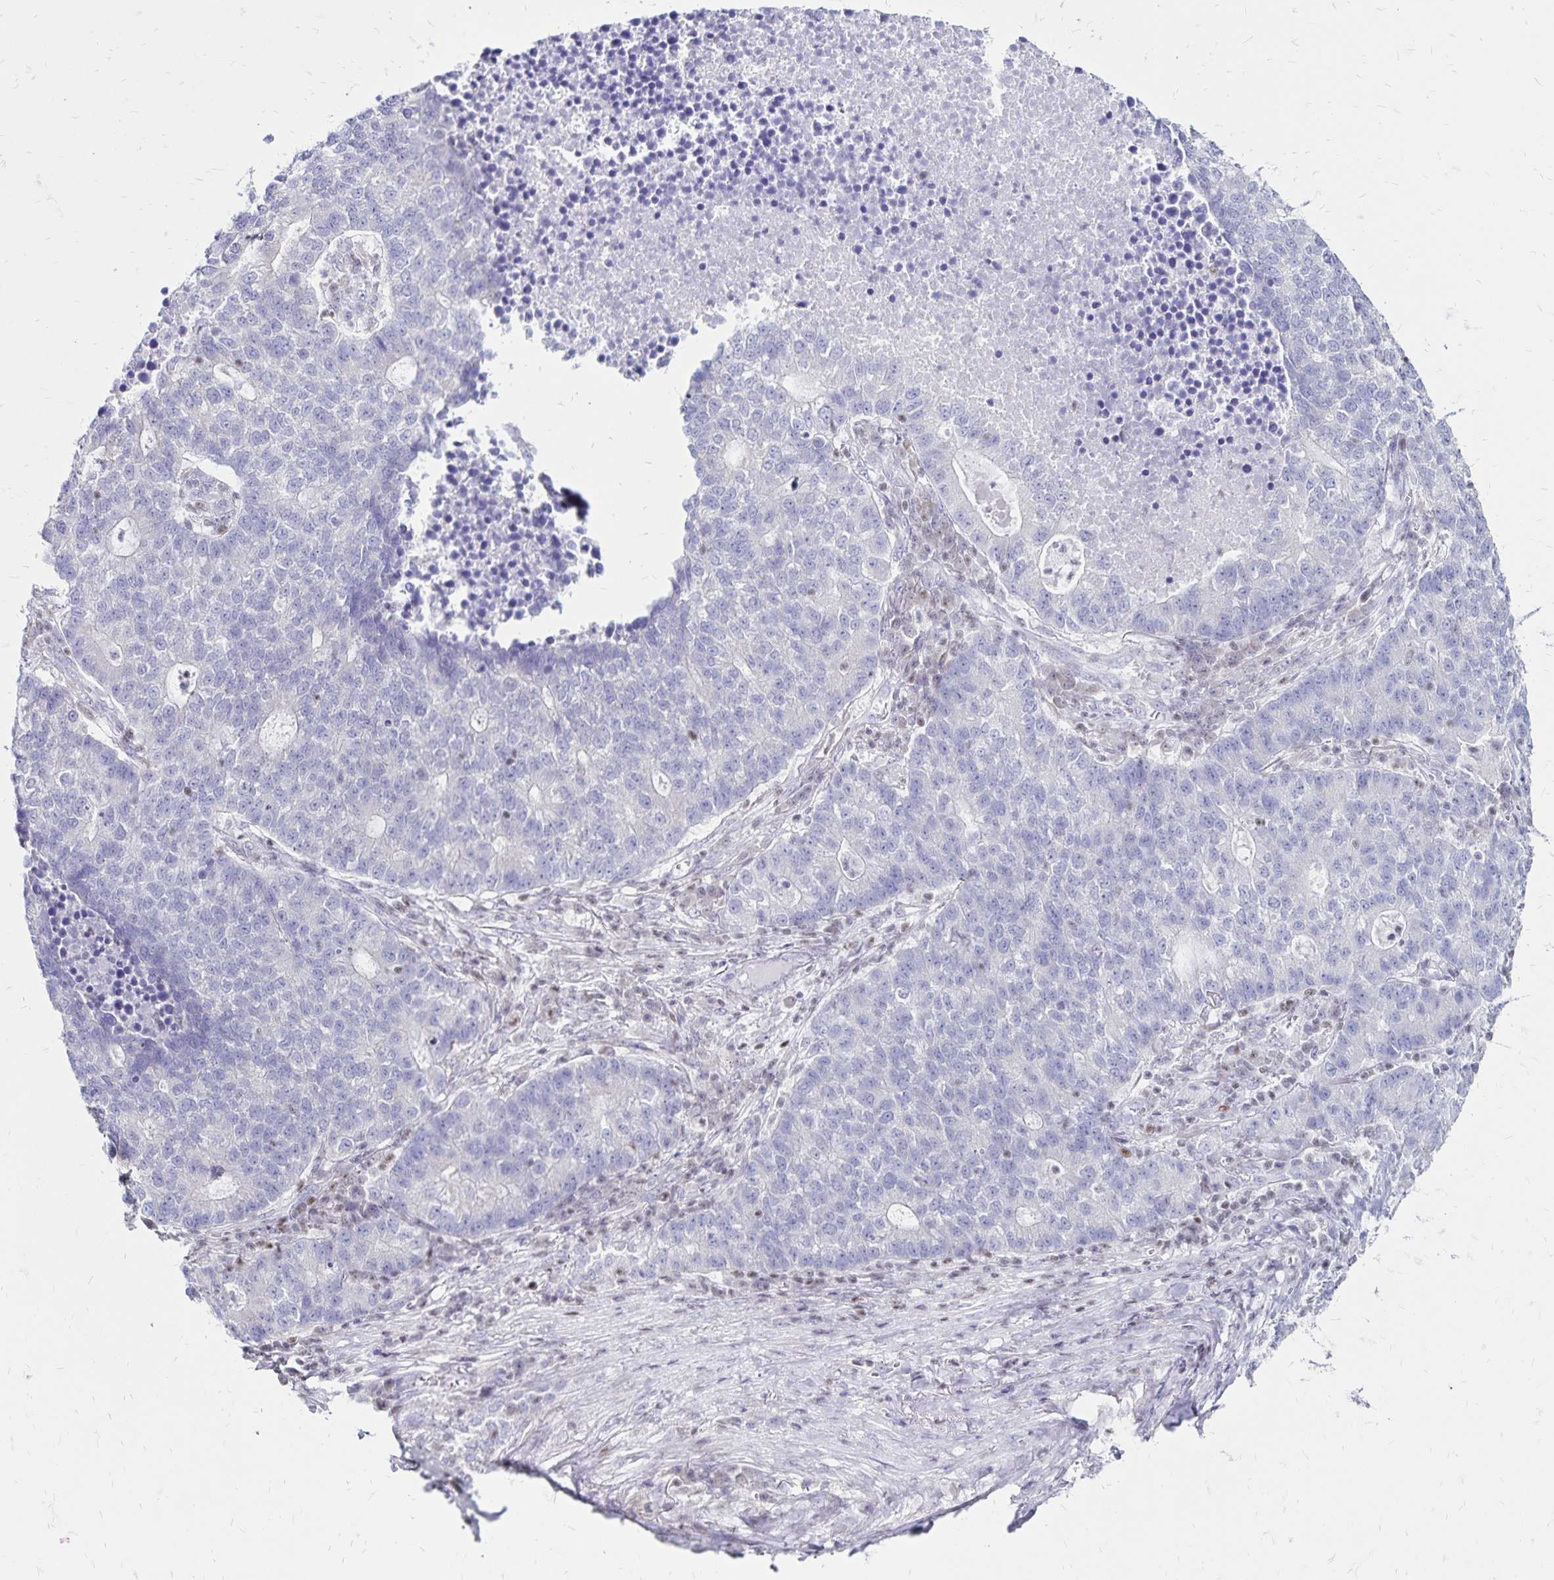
{"staining": {"intensity": "negative", "quantity": "none", "location": "none"}, "tissue": "lung cancer", "cell_type": "Tumor cells", "image_type": "cancer", "snomed": [{"axis": "morphology", "description": "Adenocarcinoma, NOS"}, {"axis": "topography", "description": "Lung"}], "caption": "Protein analysis of lung cancer (adenocarcinoma) demonstrates no significant positivity in tumor cells.", "gene": "IKZF1", "patient": {"sex": "male", "age": 57}}